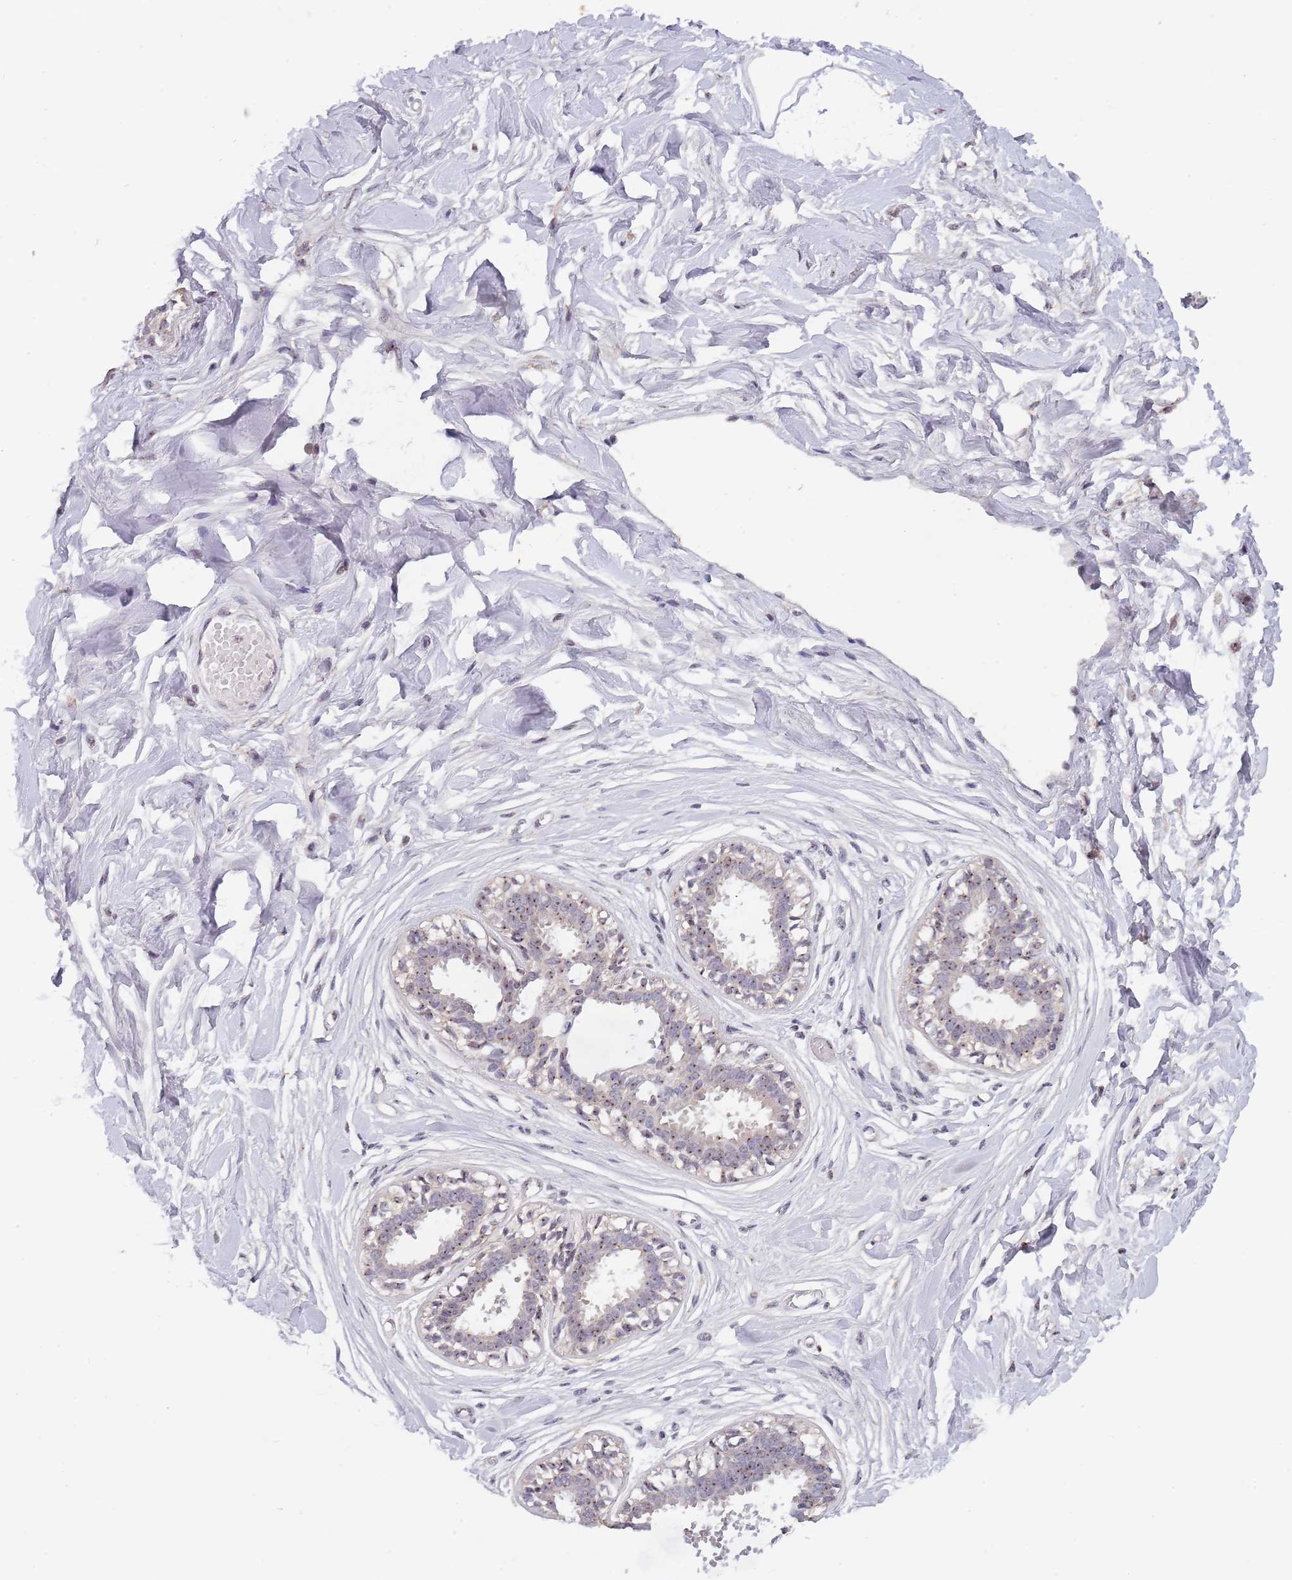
{"staining": {"intensity": "negative", "quantity": "none", "location": "none"}, "tissue": "breast", "cell_type": "Adipocytes", "image_type": "normal", "snomed": [{"axis": "morphology", "description": "Normal tissue, NOS"}, {"axis": "topography", "description": "Breast"}], "caption": "The IHC image has no significant positivity in adipocytes of breast.", "gene": "CIZ1", "patient": {"sex": "female", "age": 45}}